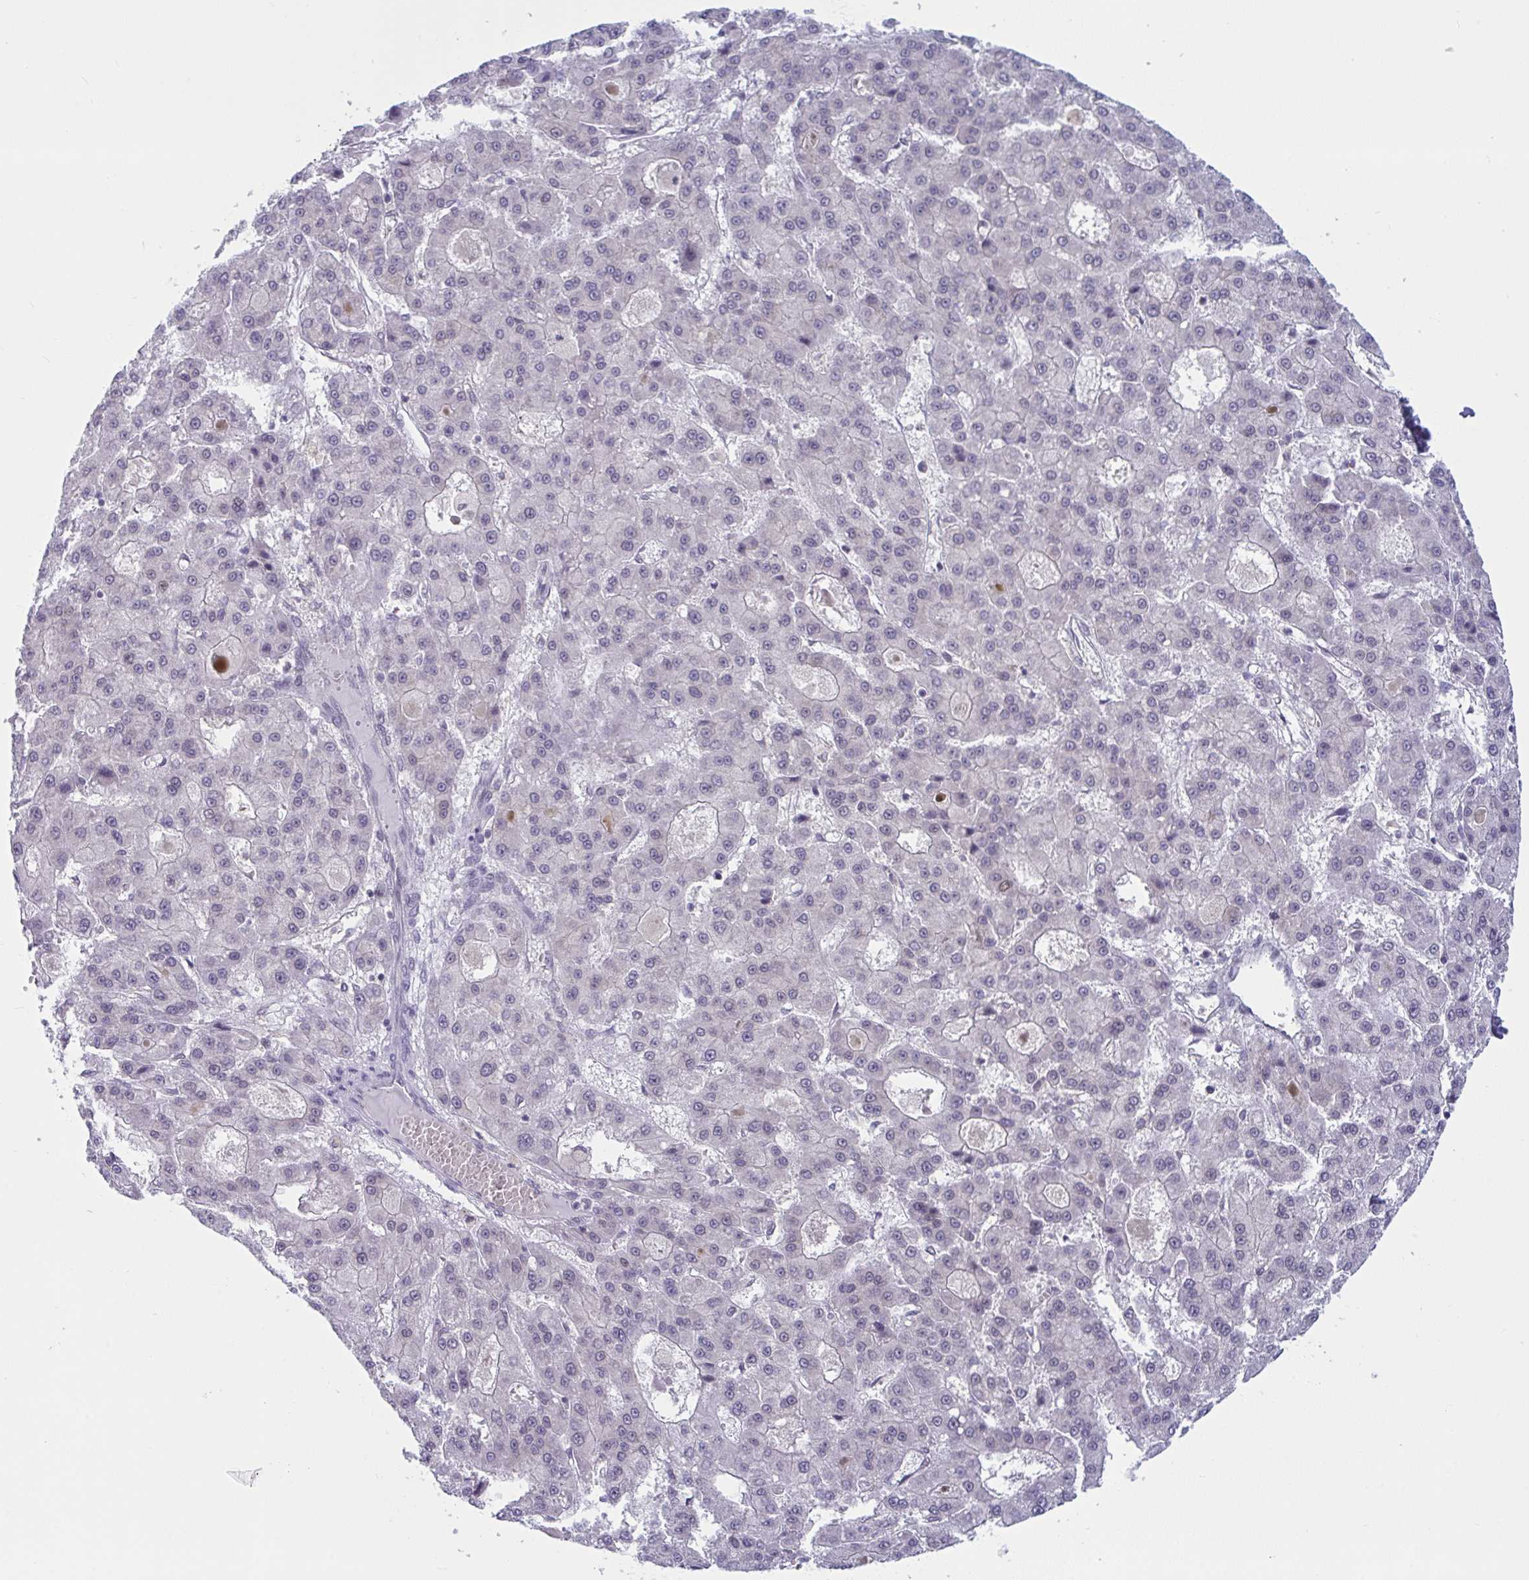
{"staining": {"intensity": "negative", "quantity": "none", "location": "none"}, "tissue": "liver cancer", "cell_type": "Tumor cells", "image_type": "cancer", "snomed": [{"axis": "morphology", "description": "Carcinoma, Hepatocellular, NOS"}, {"axis": "topography", "description": "Liver"}], "caption": "IHC micrograph of neoplastic tissue: hepatocellular carcinoma (liver) stained with DAB (3,3'-diaminobenzidine) demonstrates no significant protein positivity in tumor cells.", "gene": "TSN", "patient": {"sex": "male", "age": 70}}